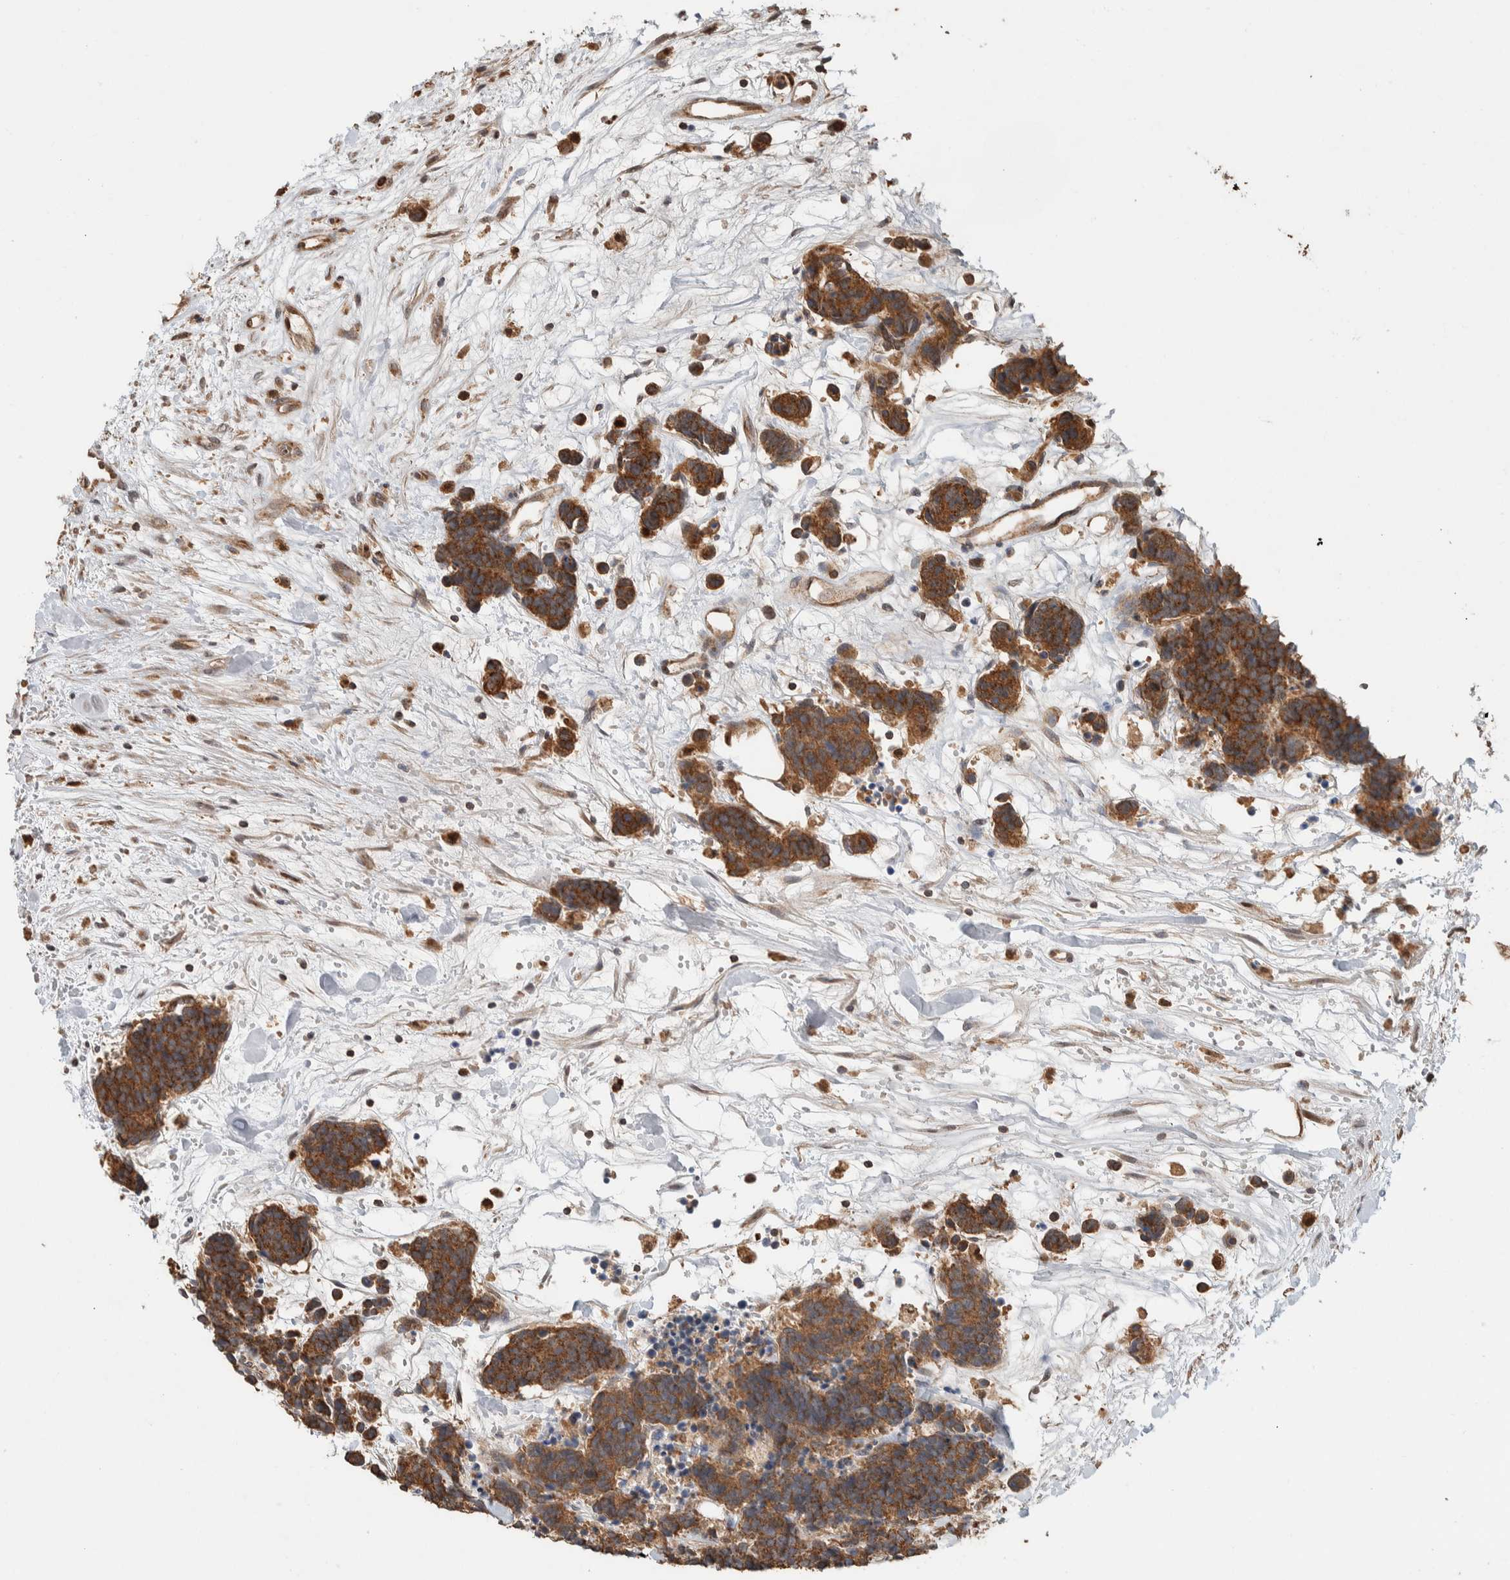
{"staining": {"intensity": "moderate", "quantity": ">75%", "location": "cytoplasmic/membranous"}, "tissue": "carcinoid", "cell_type": "Tumor cells", "image_type": "cancer", "snomed": [{"axis": "morphology", "description": "Carcinoma, NOS"}, {"axis": "morphology", "description": "Carcinoid, malignant, NOS"}, {"axis": "topography", "description": "Urinary bladder"}], "caption": "Immunohistochemical staining of human carcinoma demonstrates medium levels of moderate cytoplasmic/membranous protein positivity in approximately >75% of tumor cells.", "gene": "VPS53", "patient": {"sex": "male", "age": 57}}